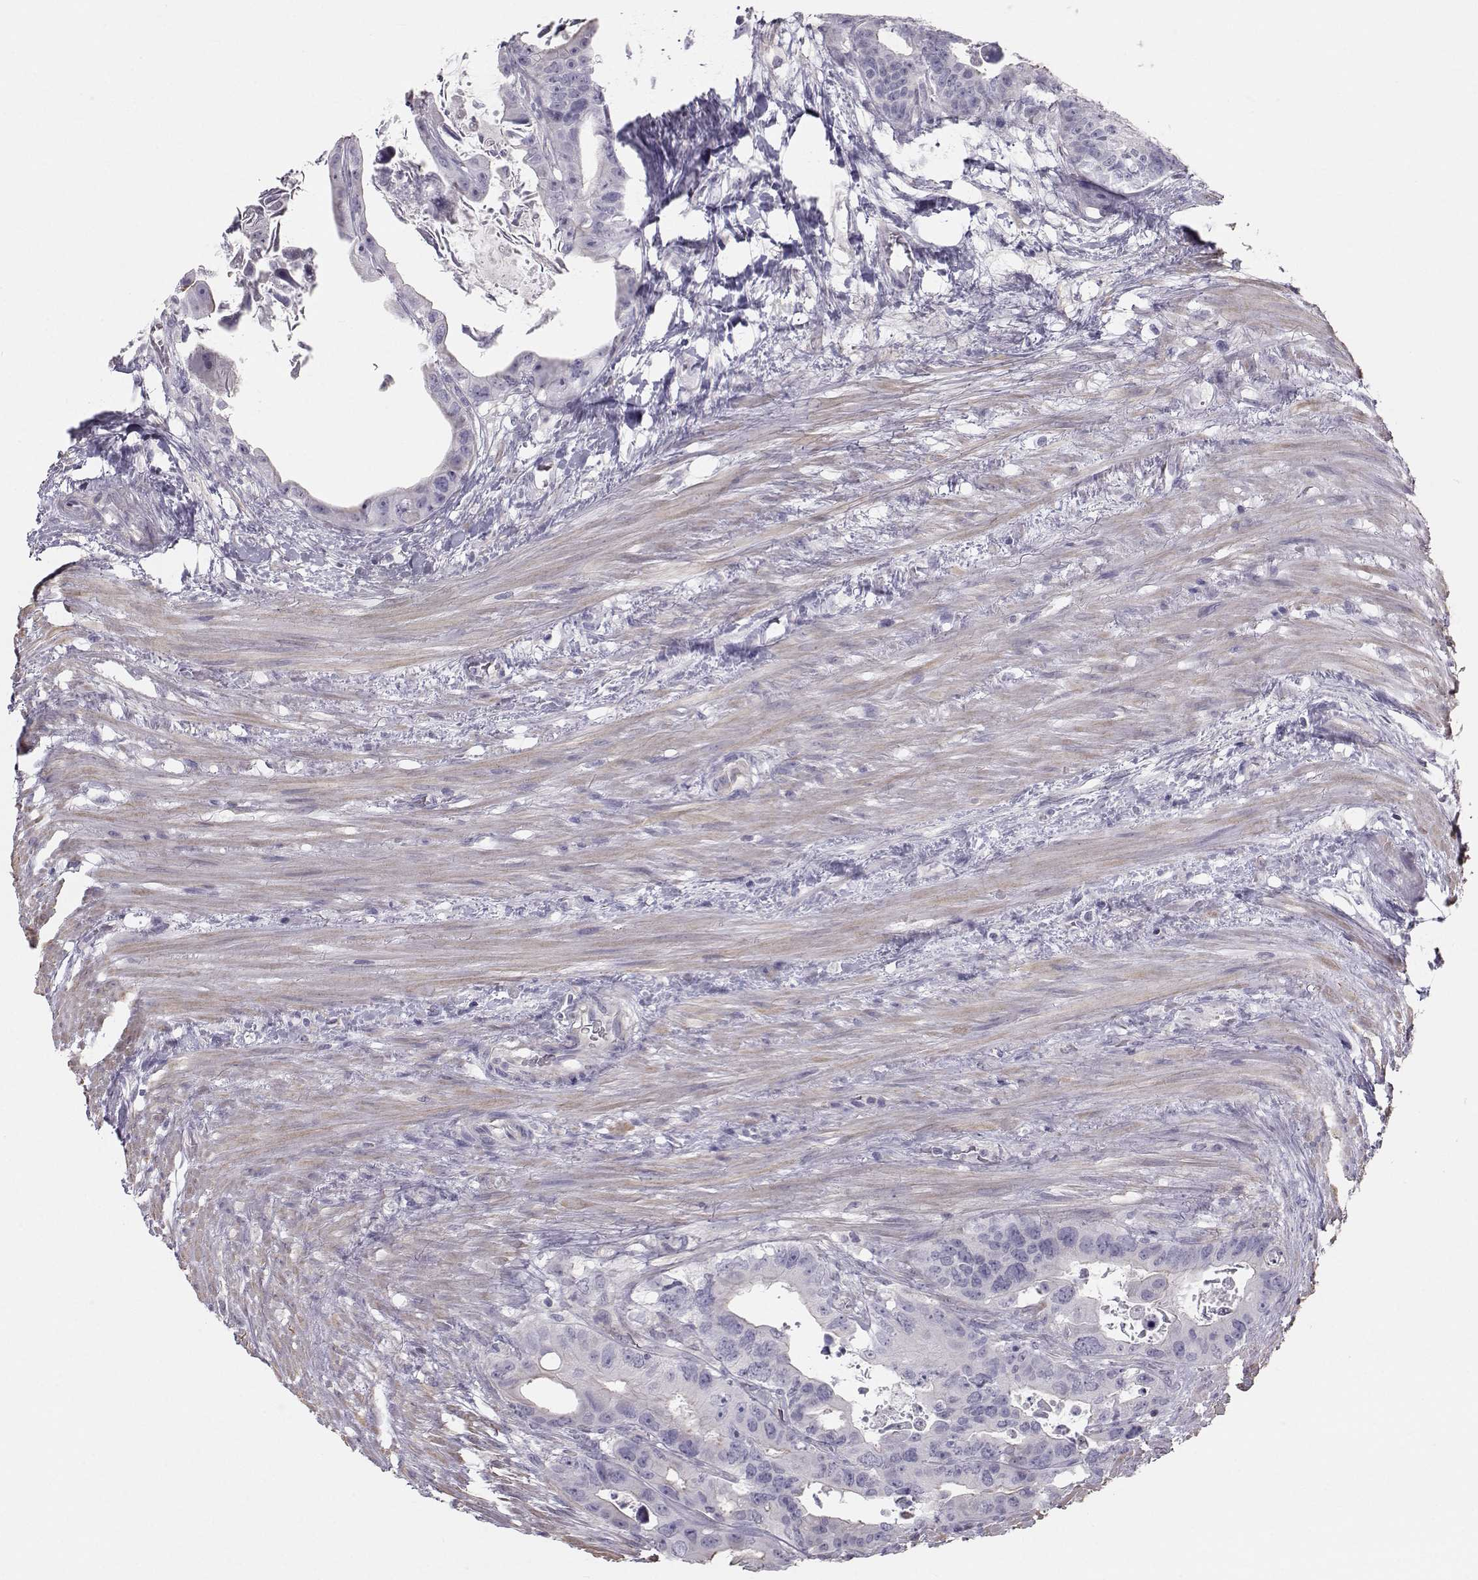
{"staining": {"intensity": "negative", "quantity": "none", "location": "none"}, "tissue": "colorectal cancer", "cell_type": "Tumor cells", "image_type": "cancer", "snomed": [{"axis": "morphology", "description": "Adenocarcinoma, NOS"}, {"axis": "topography", "description": "Rectum"}], "caption": "DAB immunohistochemical staining of human colorectal adenocarcinoma exhibits no significant staining in tumor cells.", "gene": "GARIN3", "patient": {"sex": "male", "age": 64}}